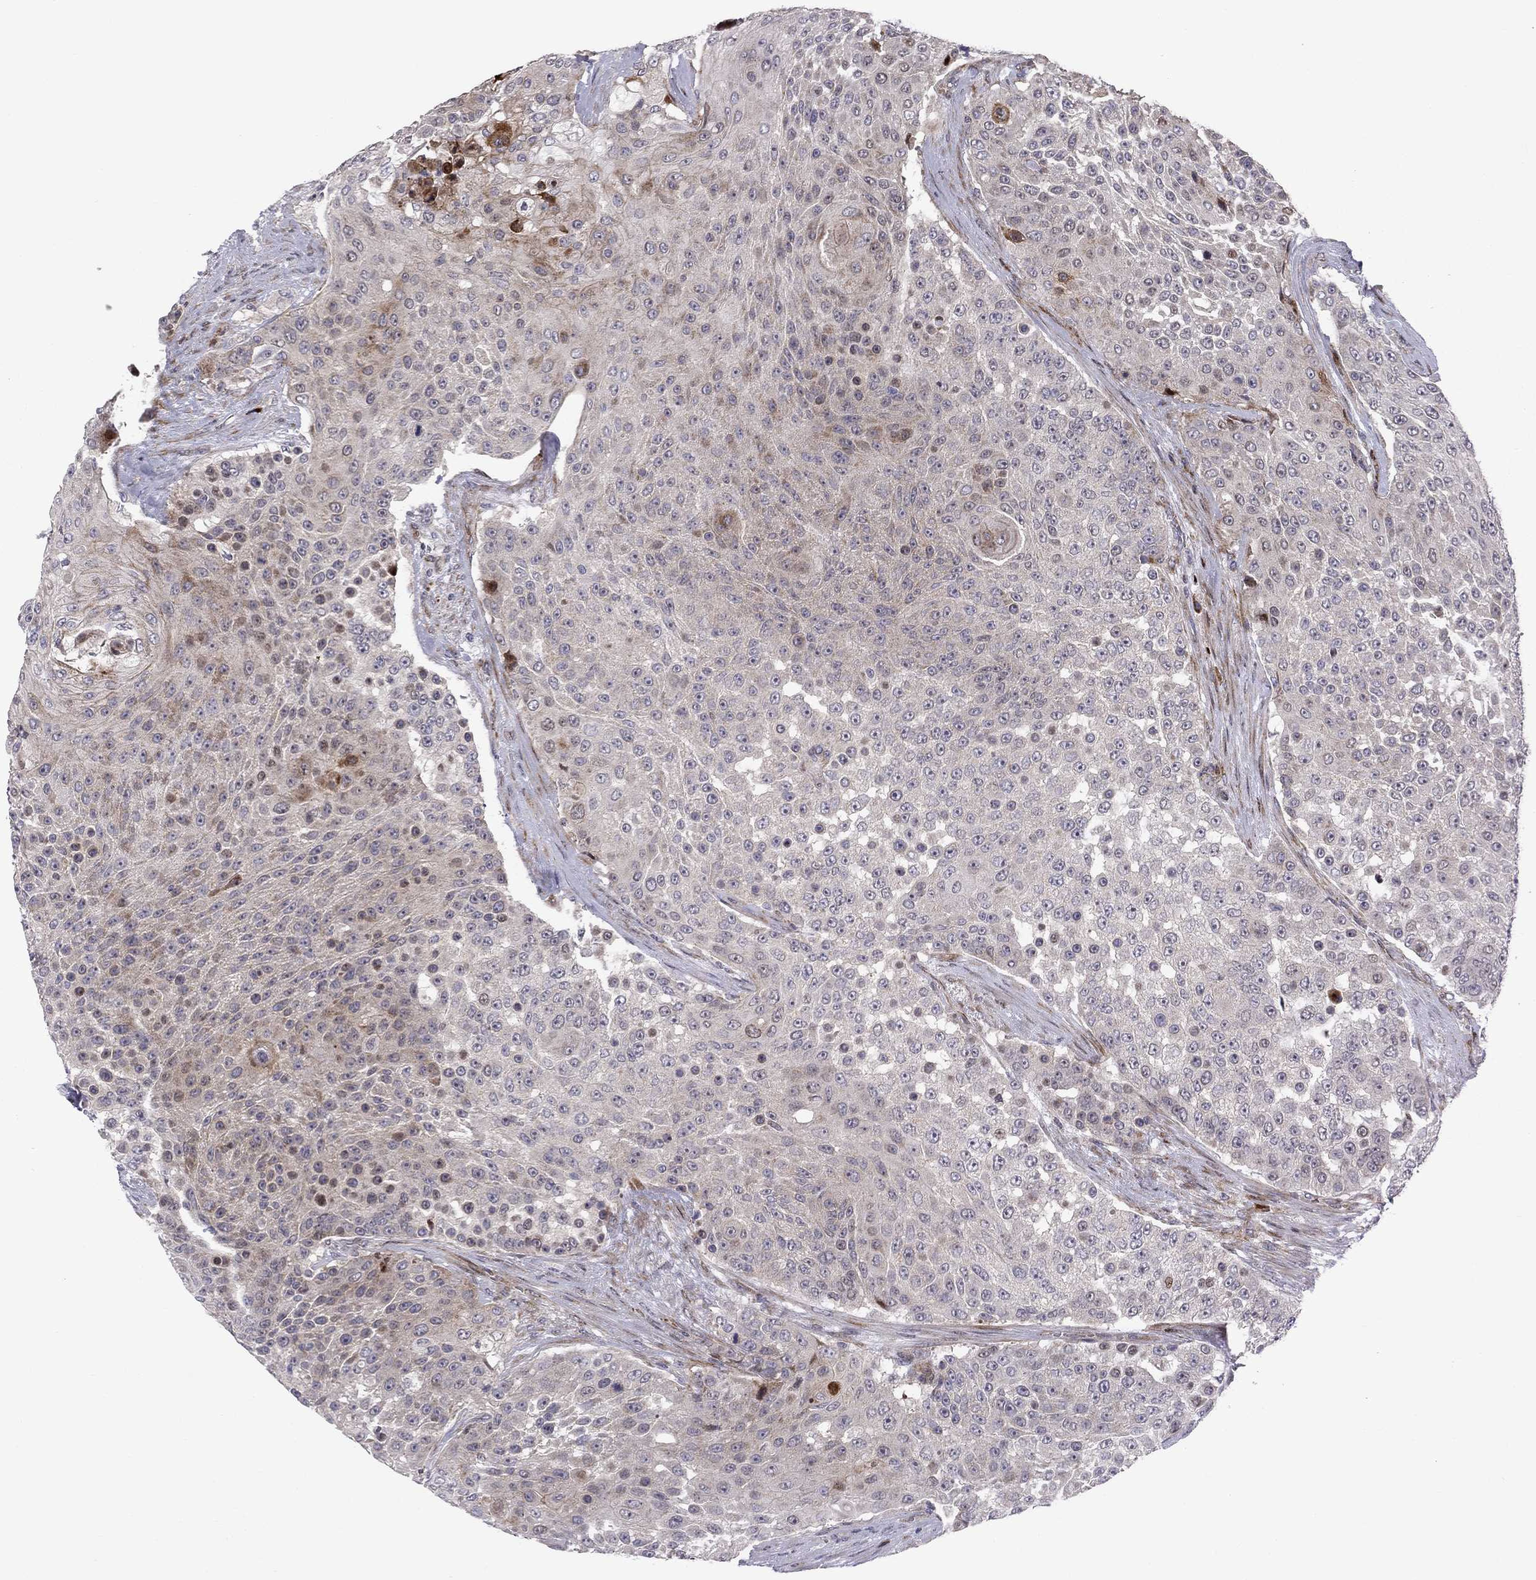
{"staining": {"intensity": "weak", "quantity": "<25%", "location": "cytoplasmic/membranous"}, "tissue": "urothelial cancer", "cell_type": "Tumor cells", "image_type": "cancer", "snomed": [{"axis": "morphology", "description": "Urothelial carcinoma, High grade"}, {"axis": "topography", "description": "Urinary bladder"}], "caption": "Immunohistochemistry of human high-grade urothelial carcinoma displays no positivity in tumor cells.", "gene": "MIOS", "patient": {"sex": "female", "age": 63}}